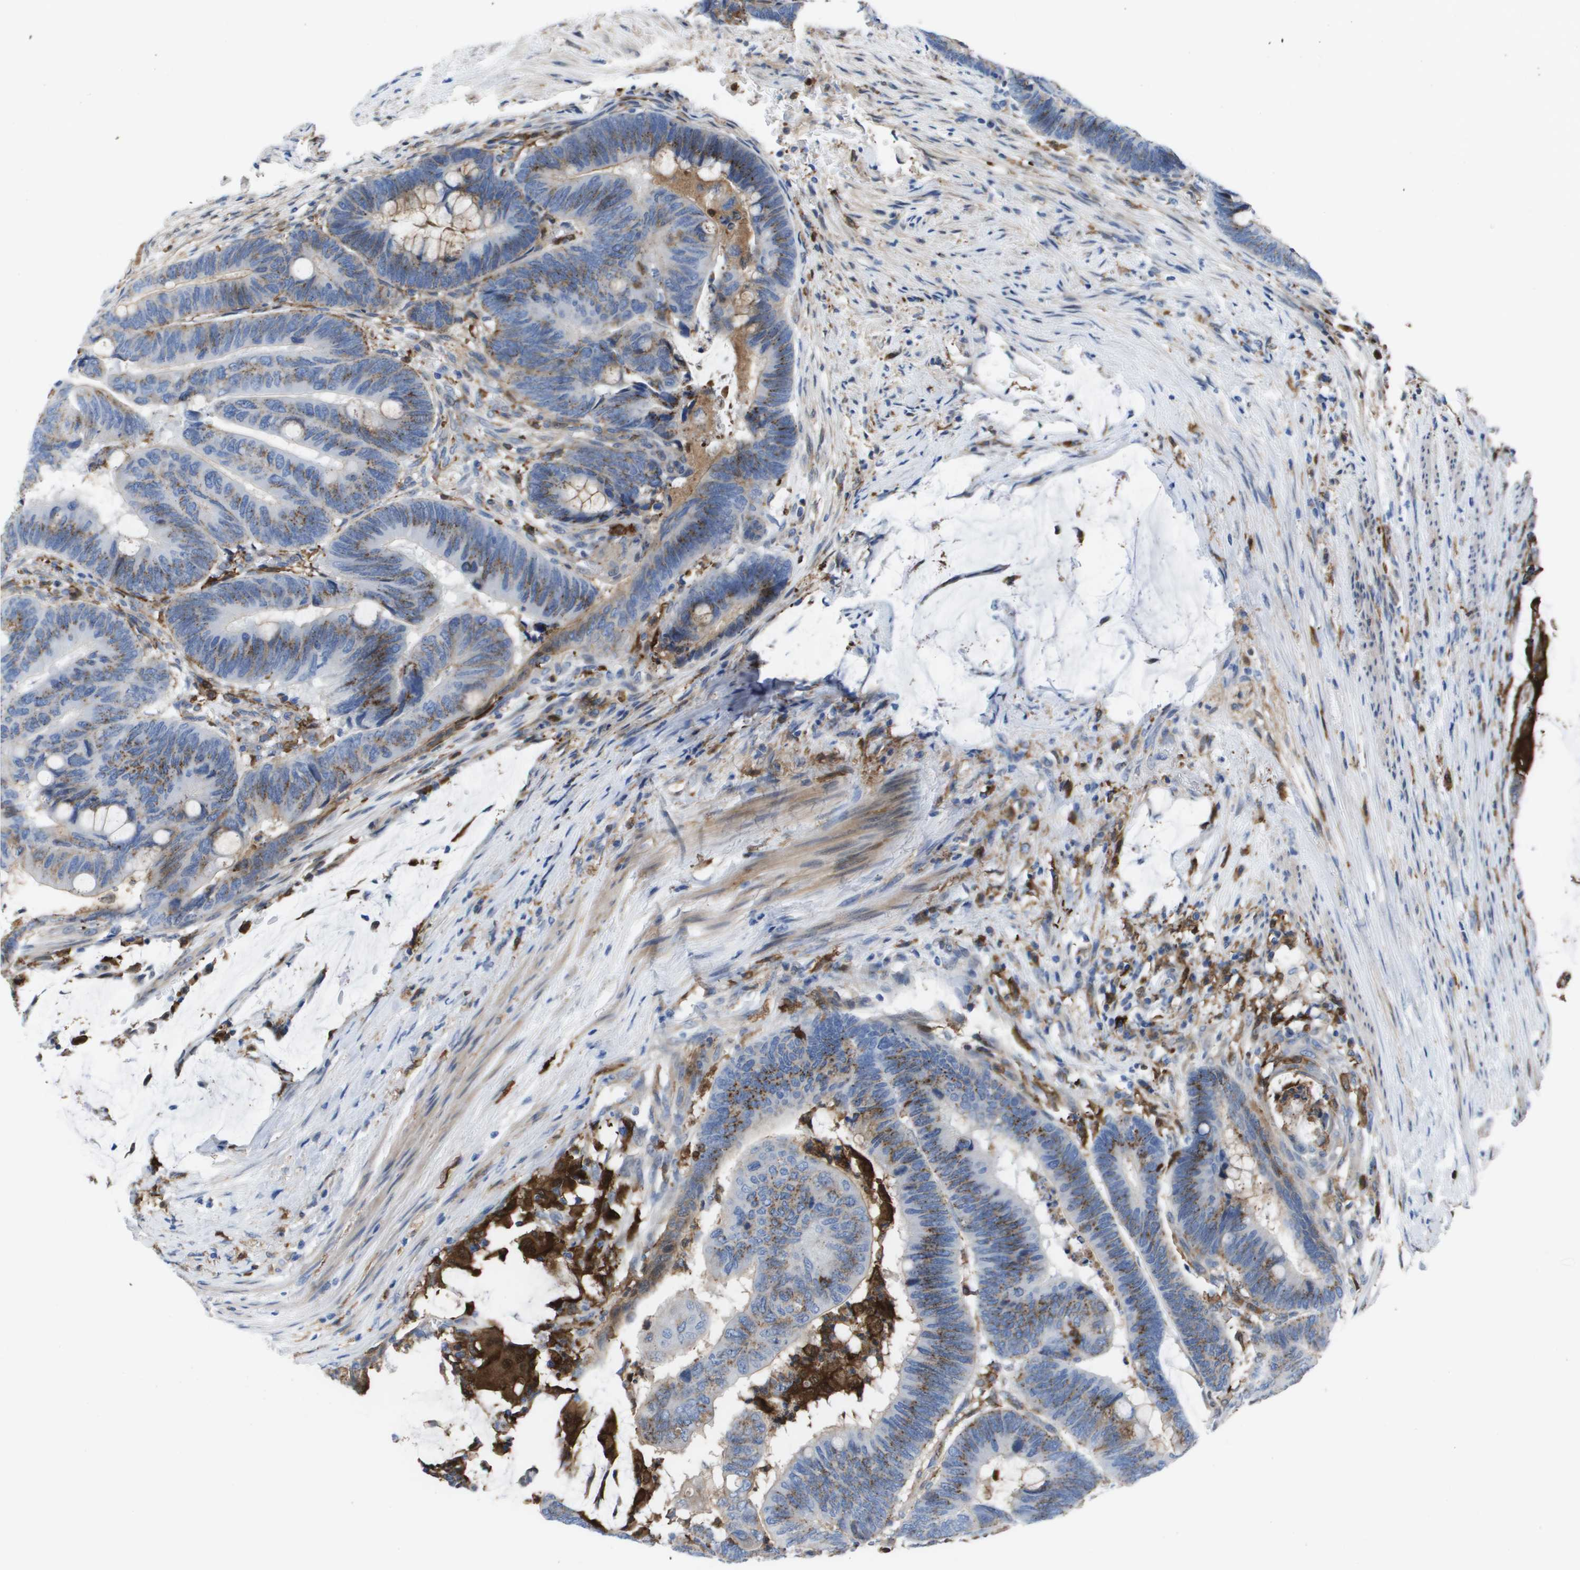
{"staining": {"intensity": "moderate", "quantity": ">75%", "location": "cytoplasmic/membranous"}, "tissue": "colorectal cancer", "cell_type": "Tumor cells", "image_type": "cancer", "snomed": [{"axis": "morphology", "description": "Normal tissue, NOS"}, {"axis": "morphology", "description": "Adenocarcinoma, NOS"}, {"axis": "topography", "description": "Rectum"}], "caption": "IHC histopathology image of neoplastic tissue: colorectal cancer (adenocarcinoma) stained using immunohistochemistry reveals medium levels of moderate protein expression localized specifically in the cytoplasmic/membranous of tumor cells, appearing as a cytoplasmic/membranous brown color.", "gene": "SLC37A2", "patient": {"sex": "male", "age": 92}}